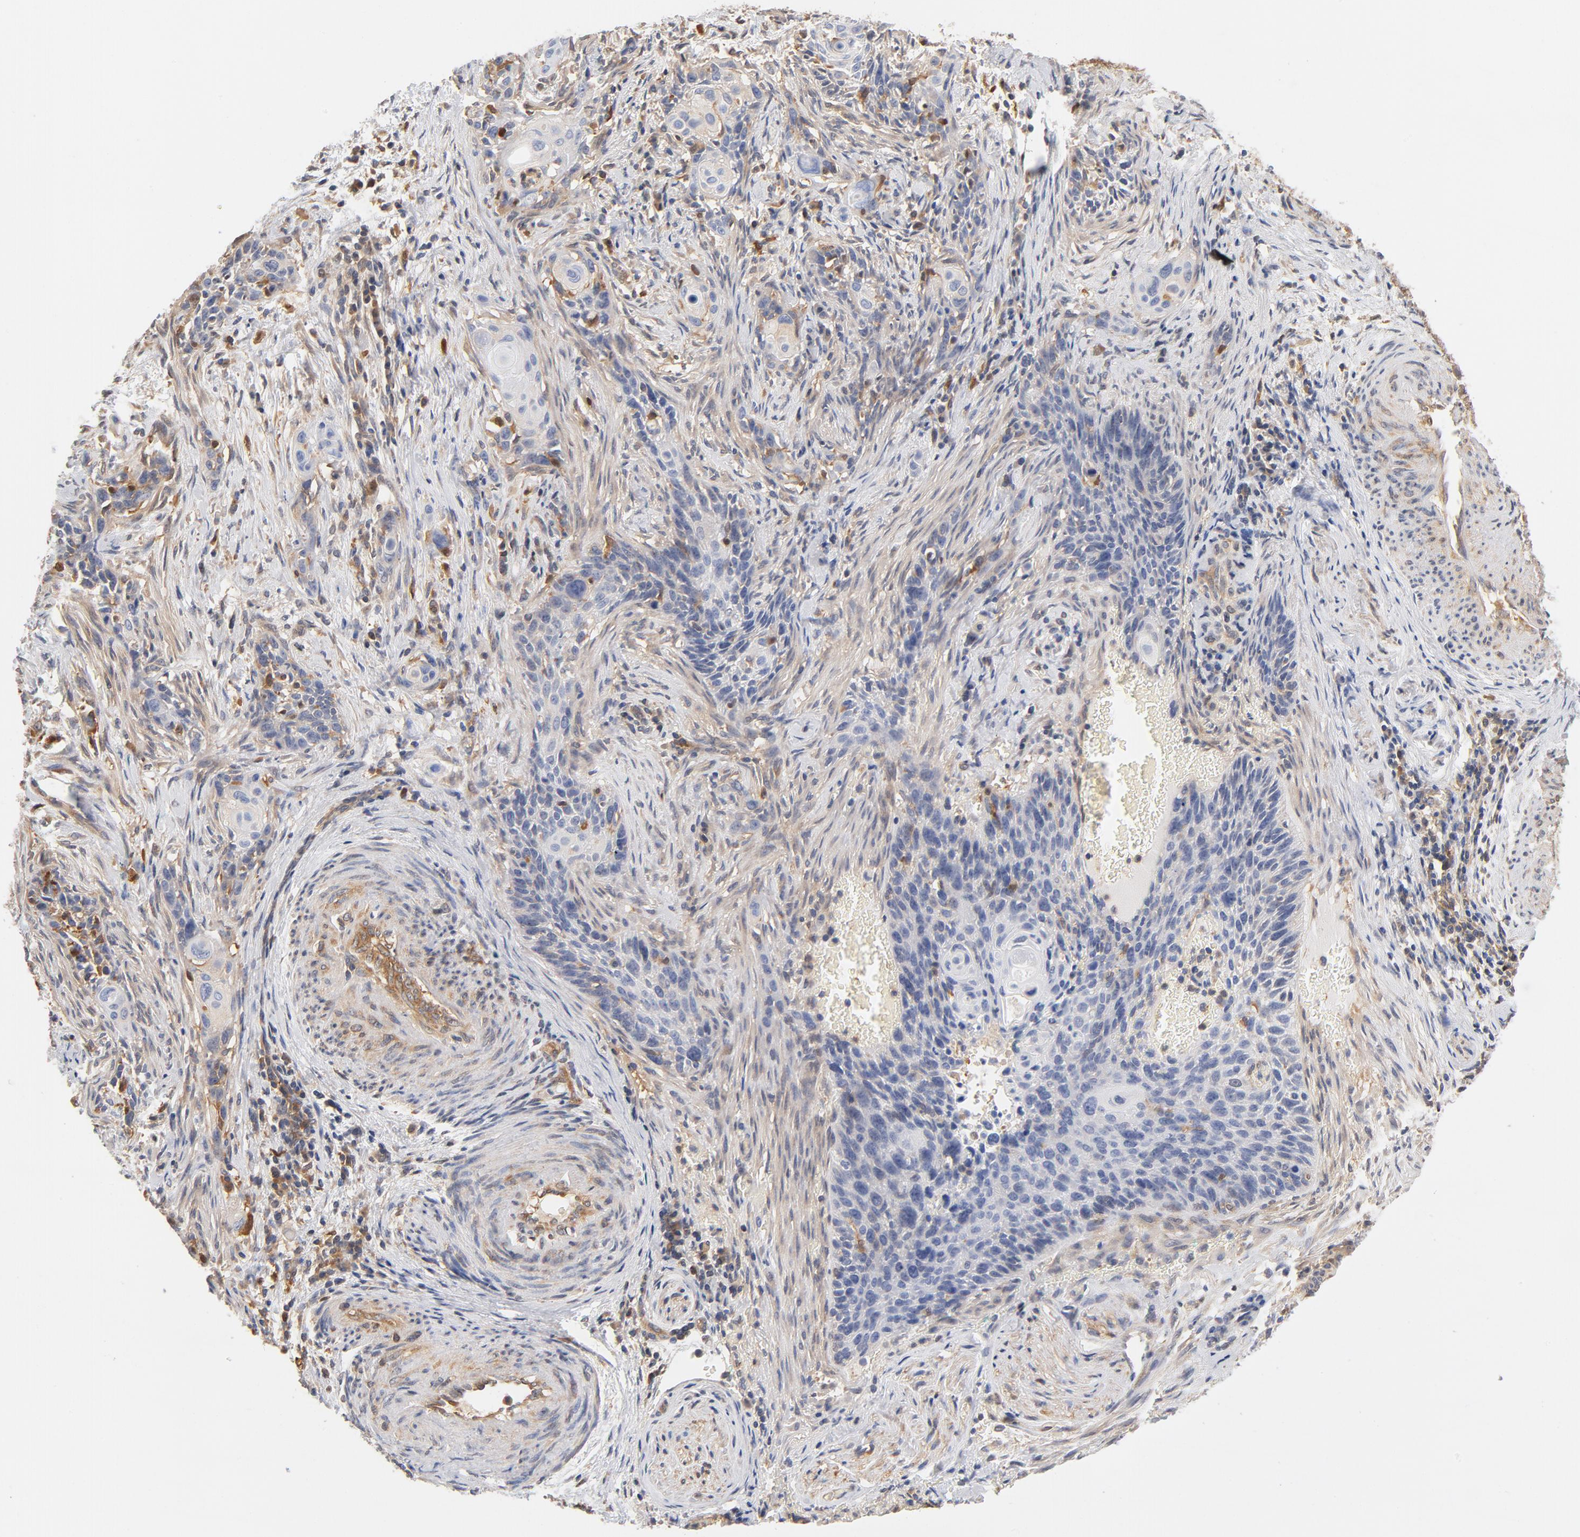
{"staining": {"intensity": "negative", "quantity": "none", "location": "none"}, "tissue": "cervical cancer", "cell_type": "Tumor cells", "image_type": "cancer", "snomed": [{"axis": "morphology", "description": "Squamous cell carcinoma, NOS"}, {"axis": "topography", "description": "Cervix"}], "caption": "IHC histopathology image of neoplastic tissue: squamous cell carcinoma (cervical) stained with DAB (3,3'-diaminobenzidine) demonstrates no significant protein expression in tumor cells.", "gene": "ASMTL", "patient": {"sex": "female", "age": 33}}